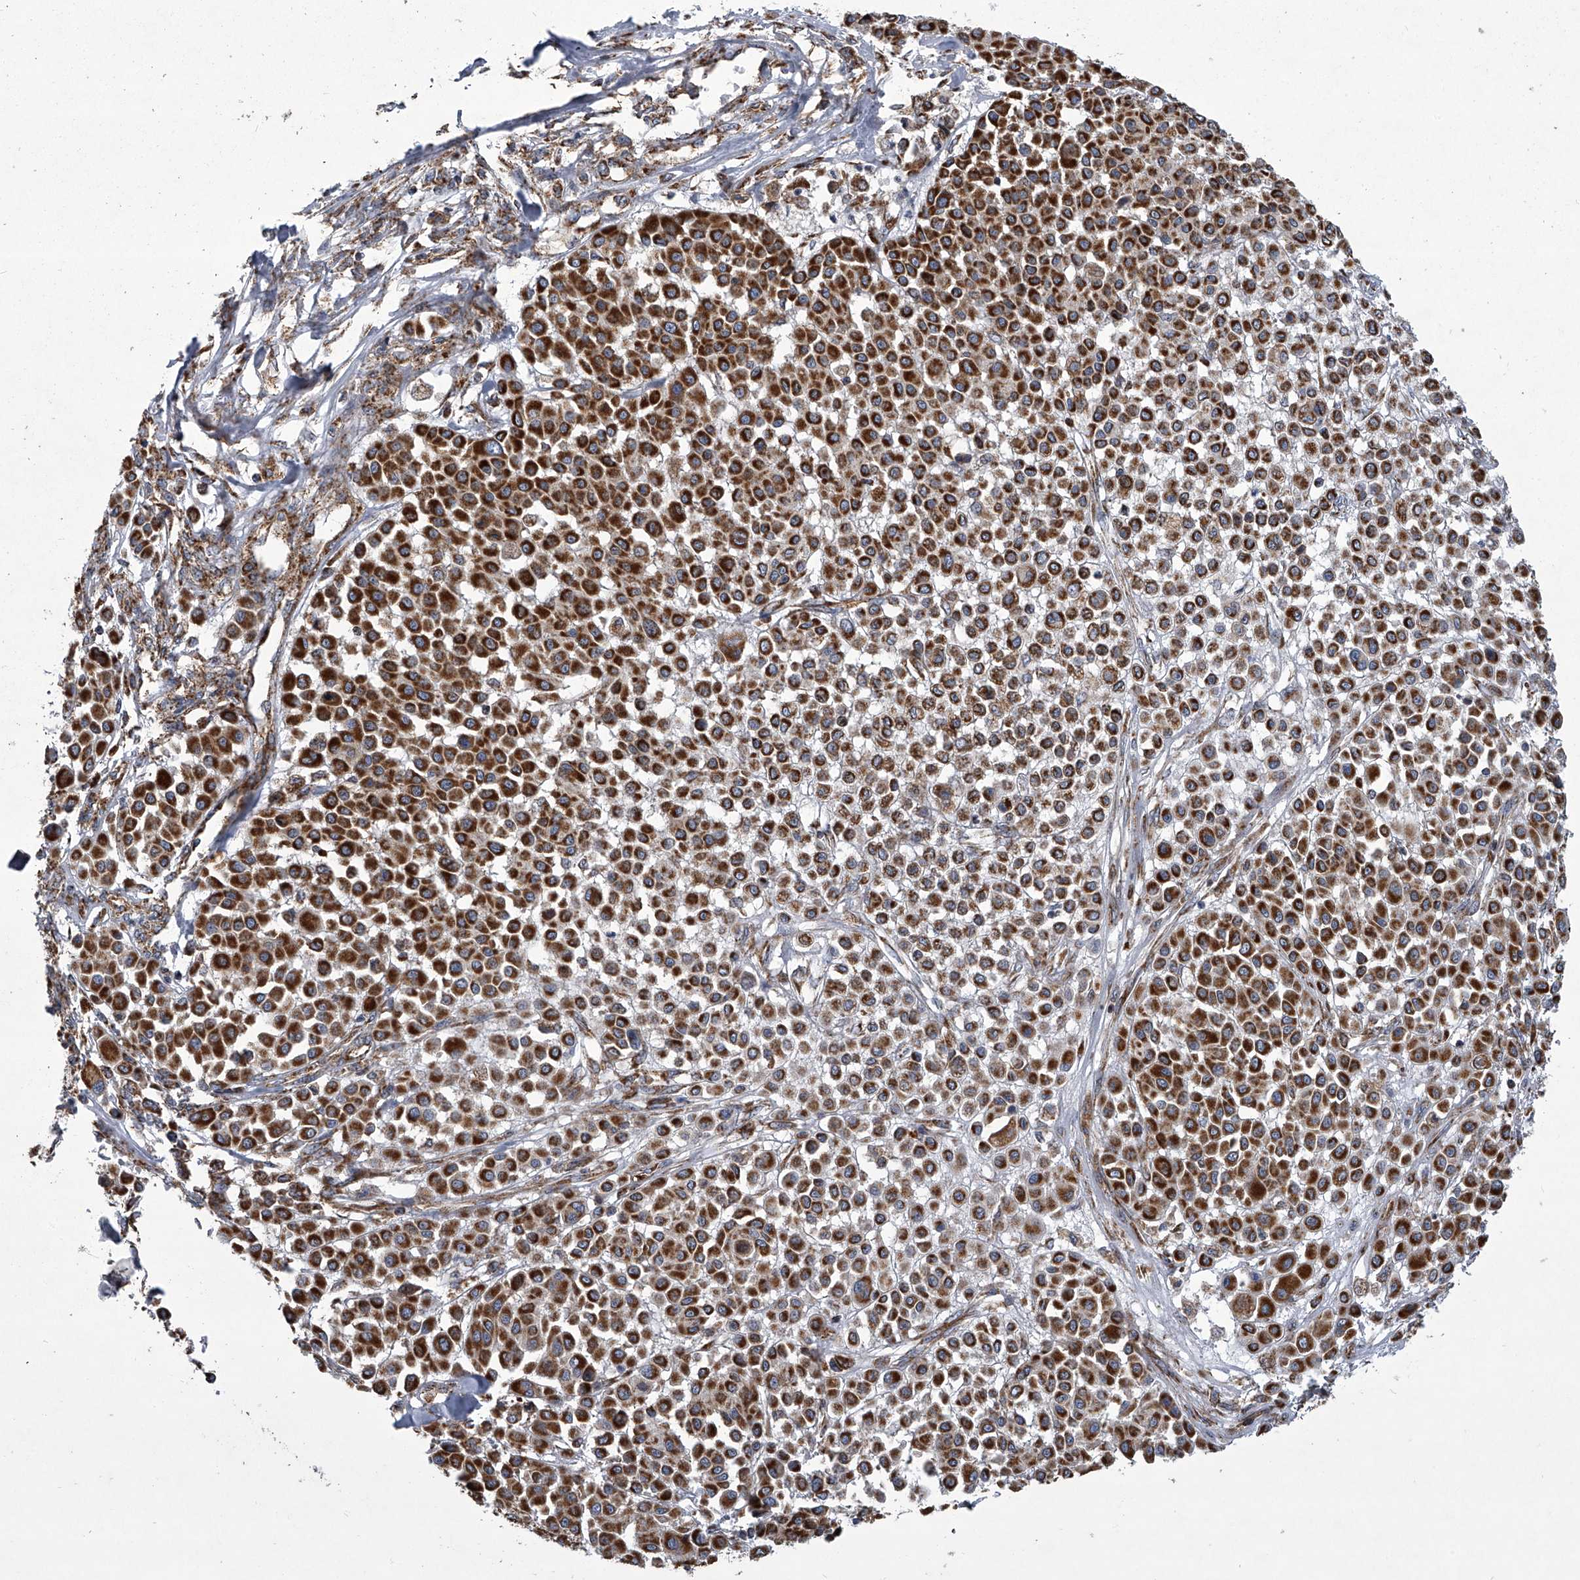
{"staining": {"intensity": "strong", "quantity": ">75%", "location": "cytoplasmic/membranous"}, "tissue": "melanoma", "cell_type": "Tumor cells", "image_type": "cancer", "snomed": [{"axis": "morphology", "description": "Malignant melanoma, Metastatic site"}, {"axis": "topography", "description": "Soft tissue"}], "caption": "A brown stain labels strong cytoplasmic/membranous positivity of a protein in human melanoma tumor cells.", "gene": "ZC3H15", "patient": {"sex": "male", "age": 41}}